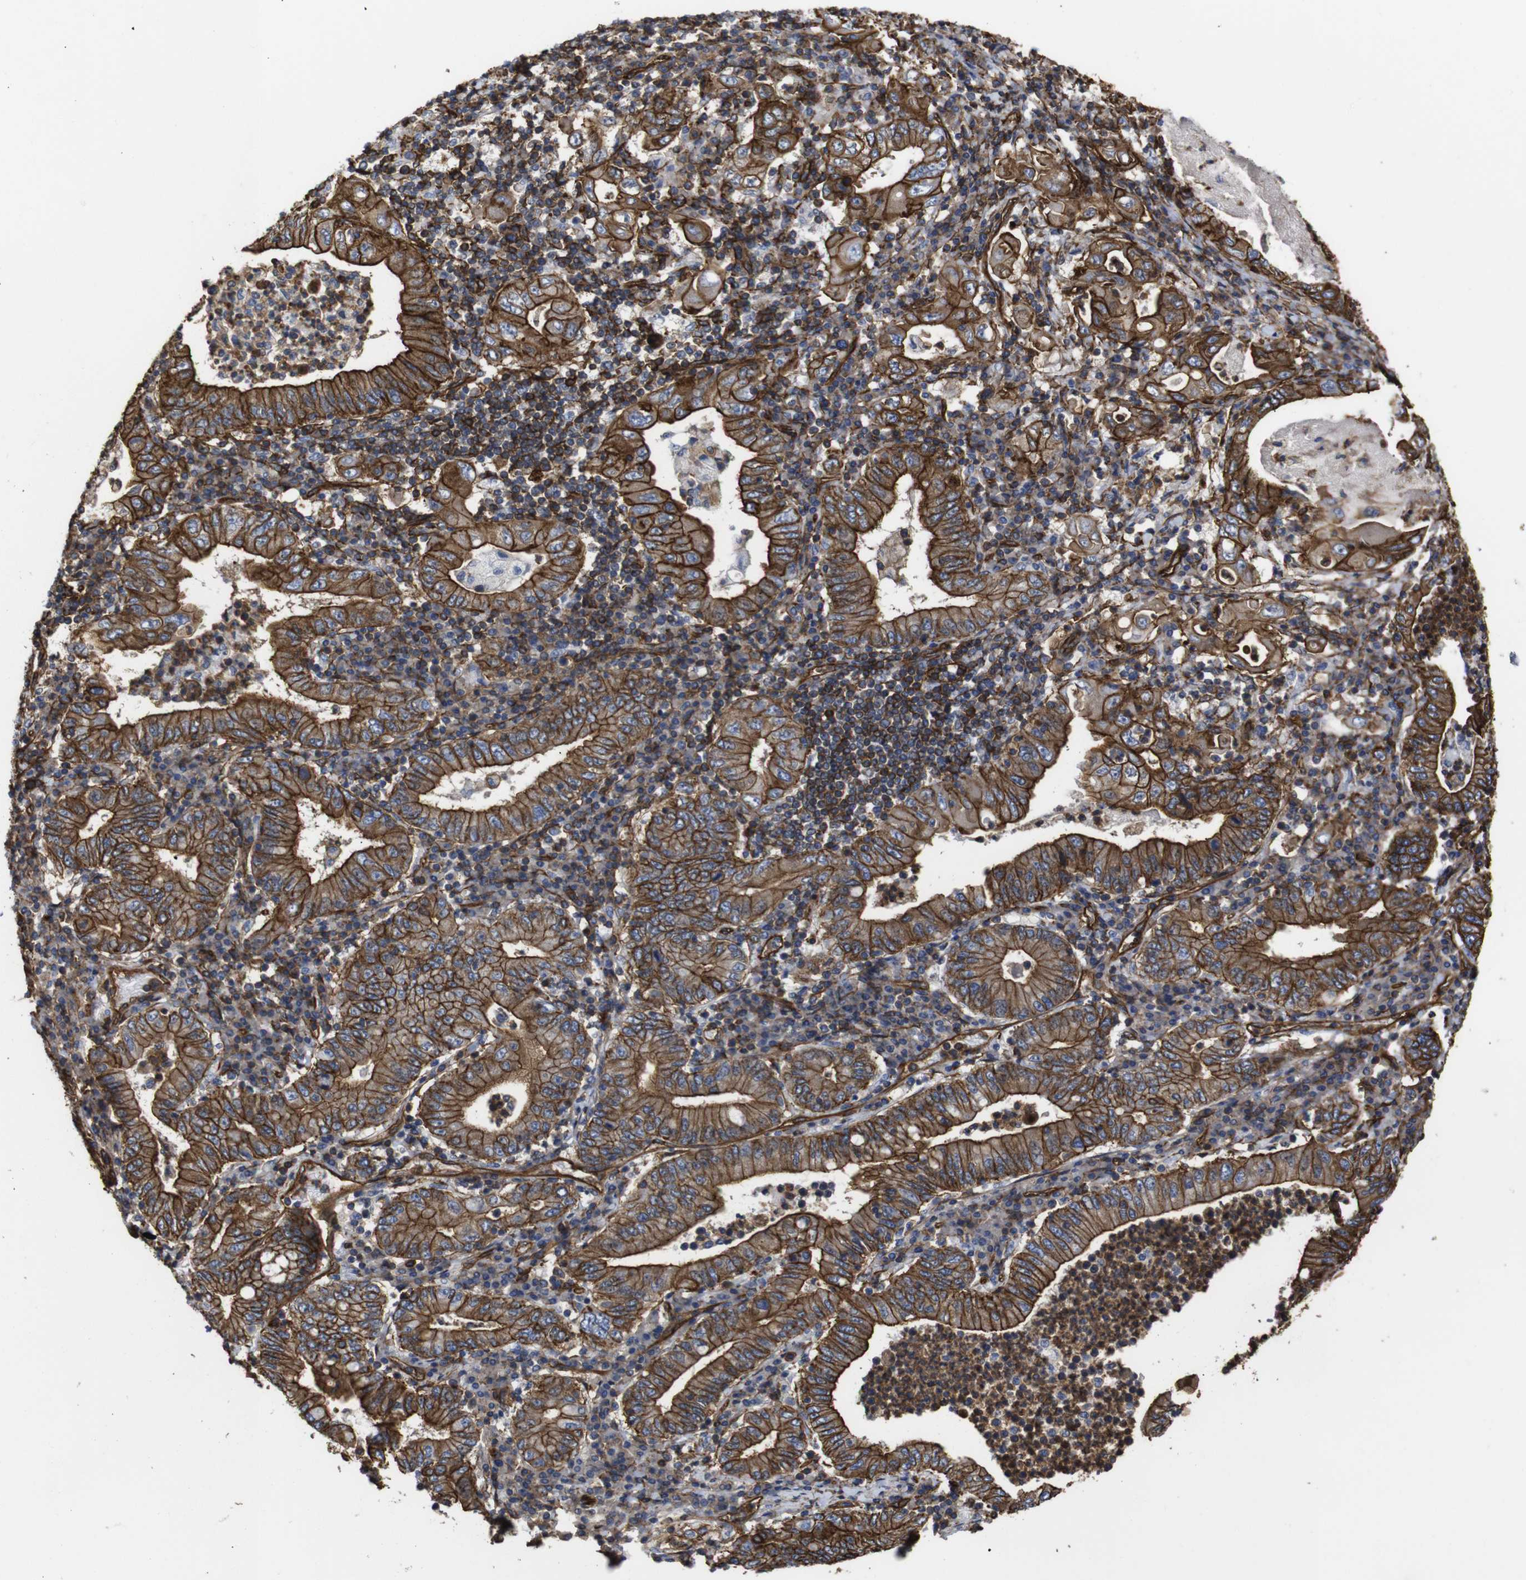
{"staining": {"intensity": "strong", "quantity": ">75%", "location": "cytoplasmic/membranous"}, "tissue": "stomach cancer", "cell_type": "Tumor cells", "image_type": "cancer", "snomed": [{"axis": "morphology", "description": "Normal tissue, NOS"}, {"axis": "morphology", "description": "Adenocarcinoma, NOS"}, {"axis": "topography", "description": "Esophagus"}, {"axis": "topography", "description": "Stomach, upper"}, {"axis": "topography", "description": "Peripheral nerve tissue"}], "caption": "Tumor cells reveal high levels of strong cytoplasmic/membranous expression in about >75% of cells in stomach cancer.", "gene": "SPTBN1", "patient": {"sex": "male", "age": 62}}